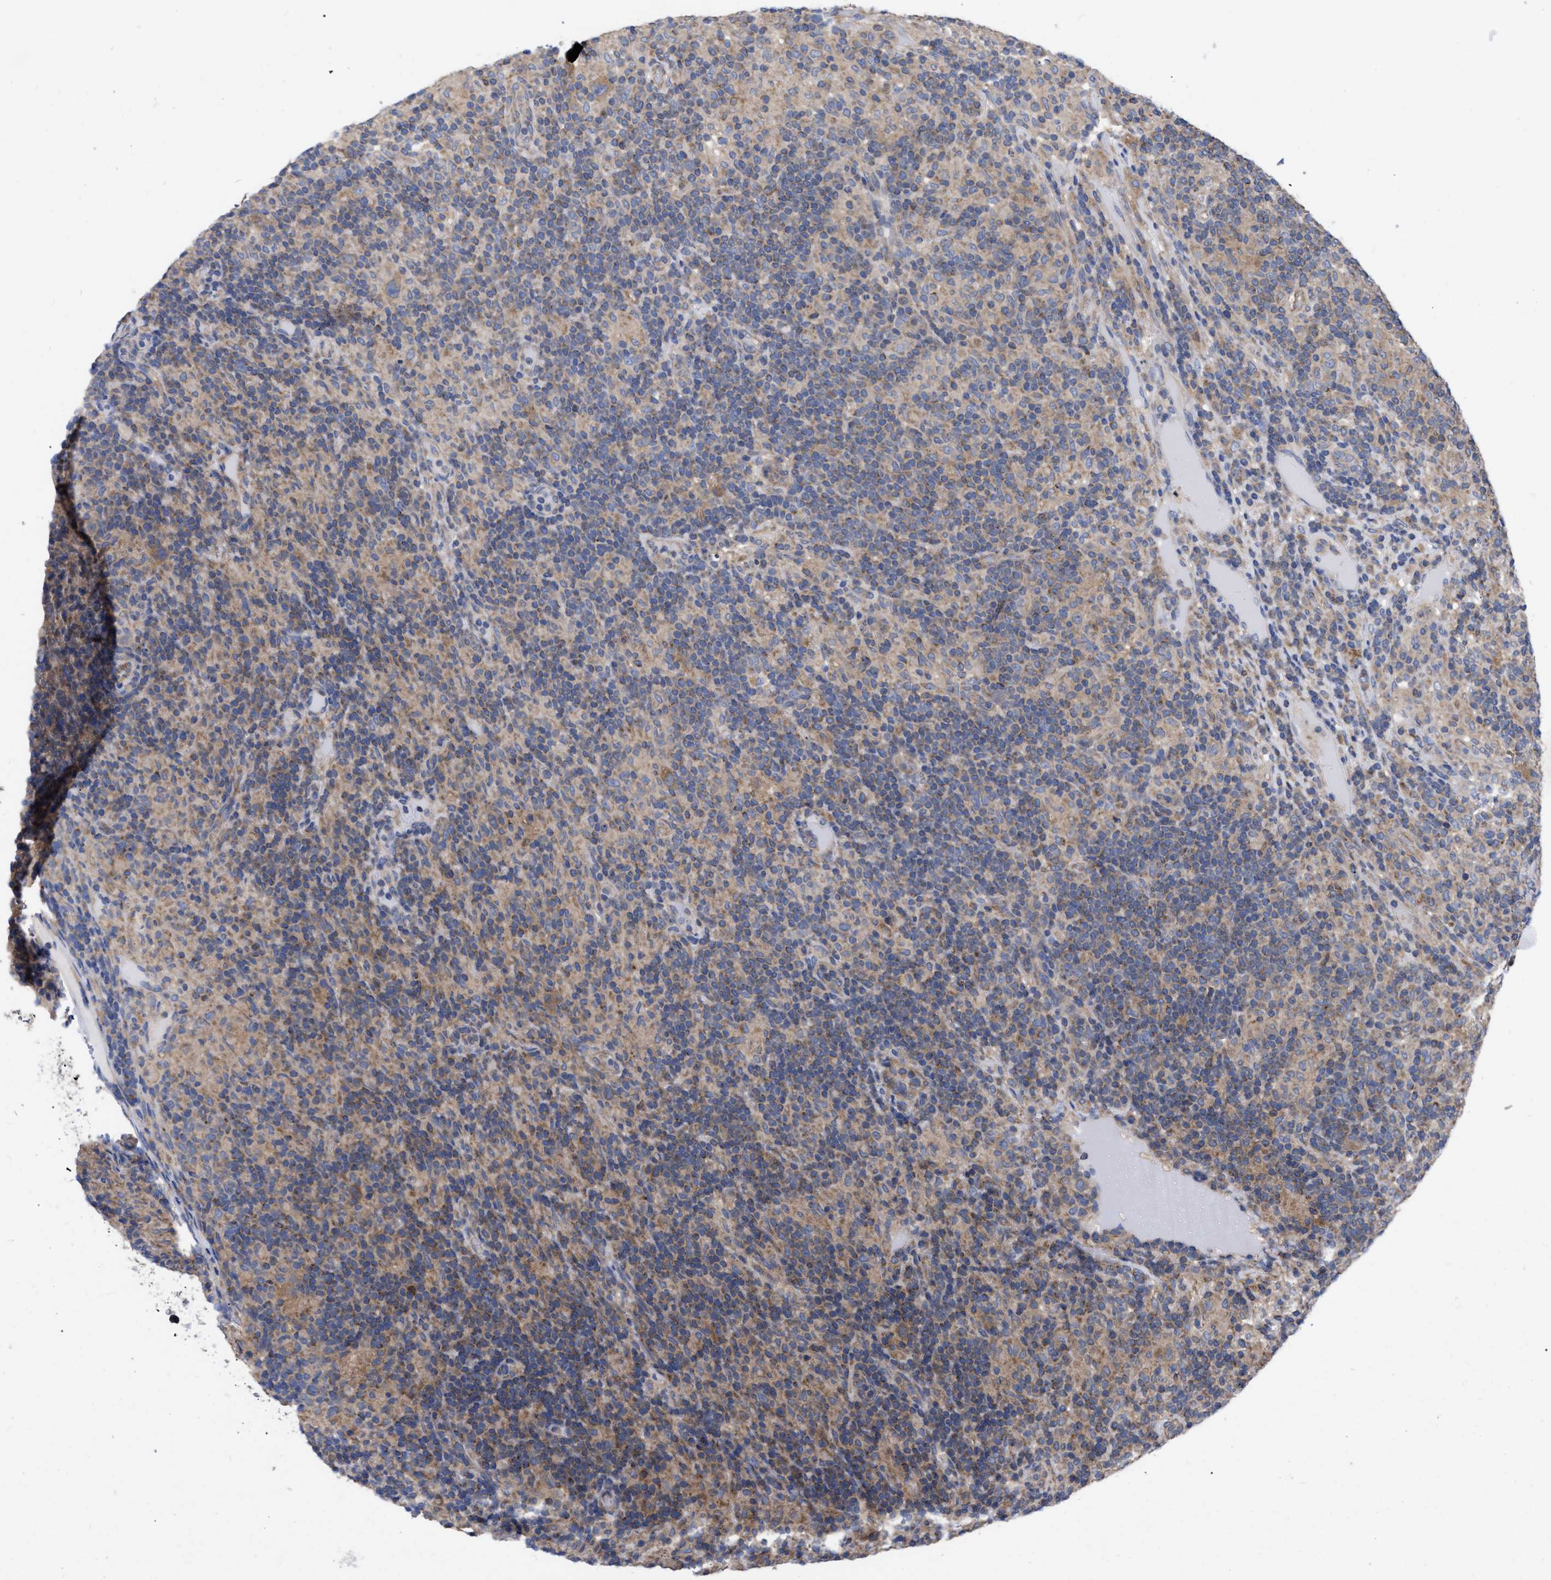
{"staining": {"intensity": "moderate", "quantity": "25%-75%", "location": "cytoplasmic/membranous"}, "tissue": "lymphoma", "cell_type": "Tumor cells", "image_type": "cancer", "snomed": [{"axis": "morphology", "description": "Hodgkin's disease, NOS"}, {"axis": "topography", "description": "Lymph node"}], "caption": "Immunohistochemistry (IHC) histopathology image of neoplastic tissue: lymphoma stained using IHC reveals medium levels of moderate protein expression localized specifically in the cytoplasmic/membranous of tumor cells, appearing as a cytoplasmic/membranous brown color.", "gene": "CDKN2C", "patient": {"sex": "male", "age": 70}}